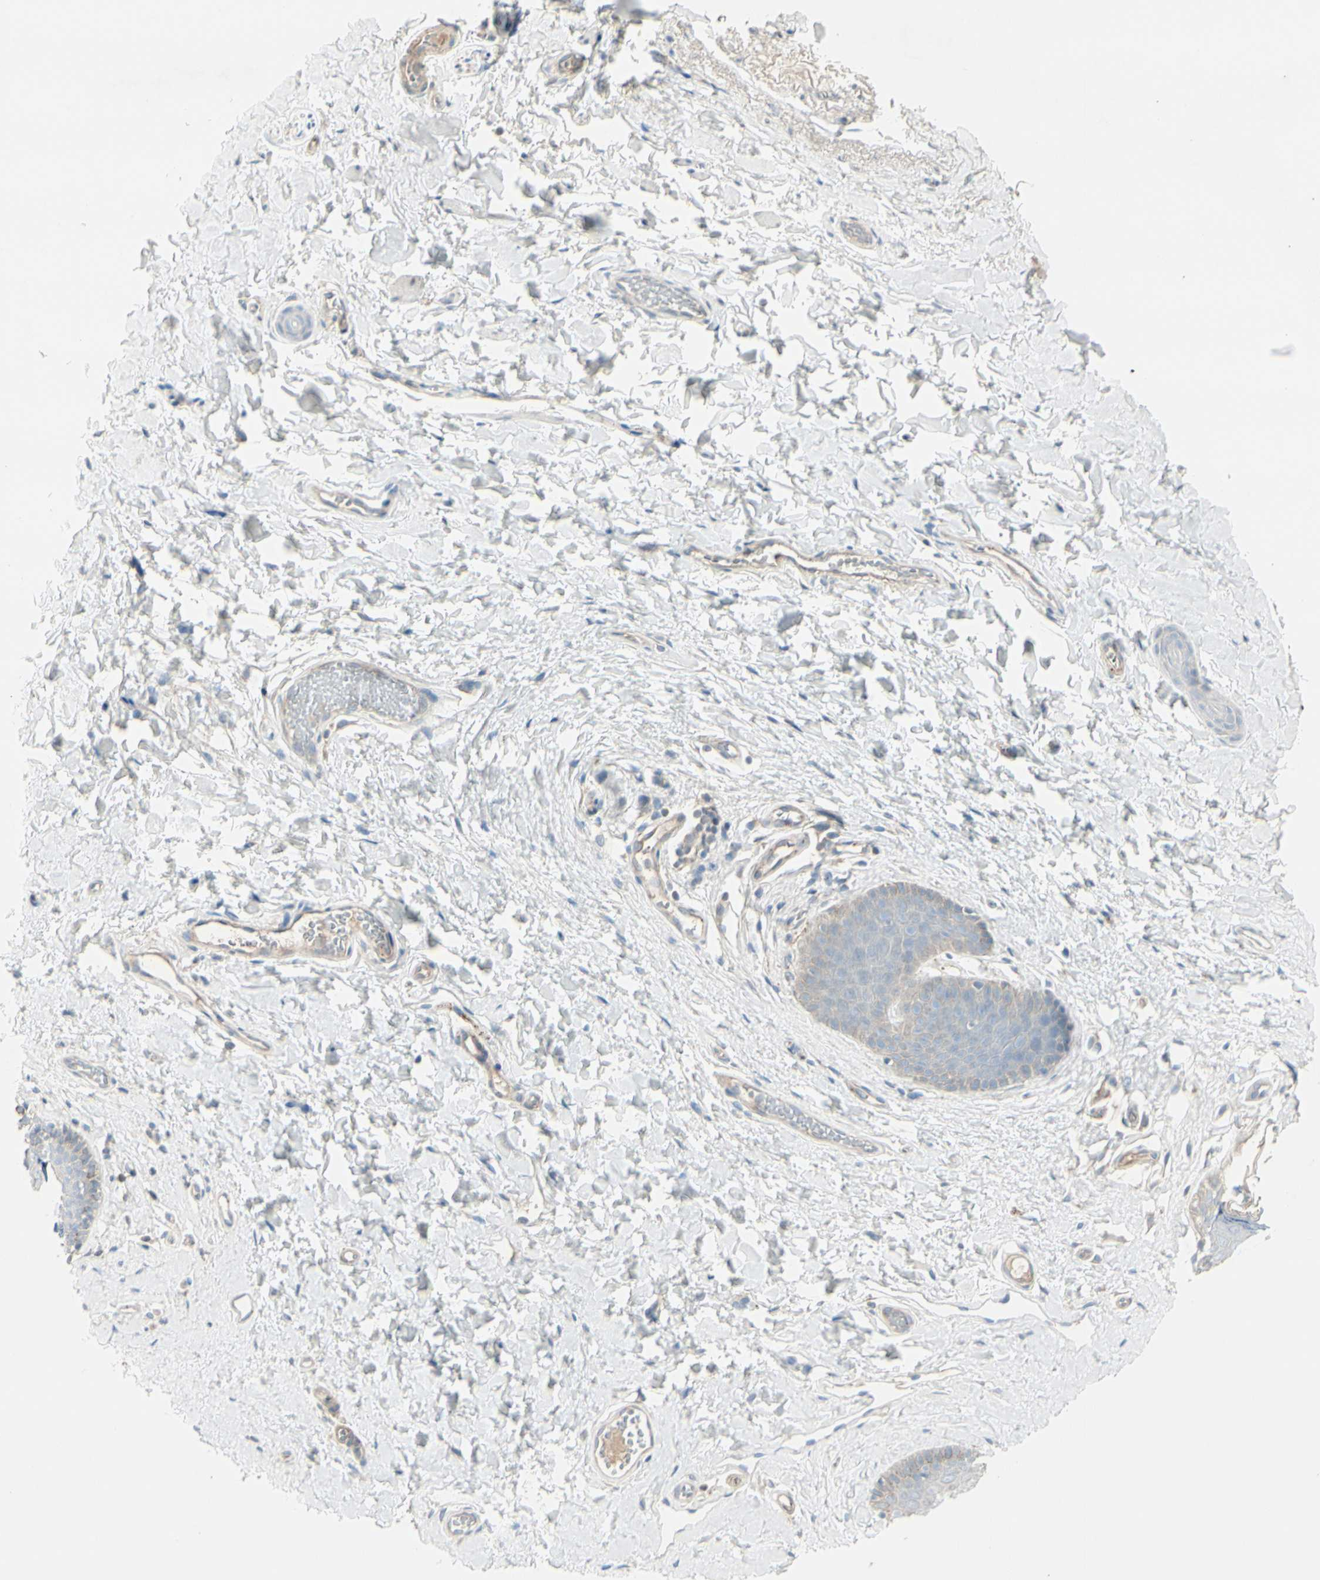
{"staining": {"intensity": "negative", "quantity": "none", "location": "none"}, "tissue": "skin", "cell_type": "Epidermal cells", "image_type": "normal", "snomed": [{"axis": "morphology", "description": "Normal tissue, NOS"}, {"axis": "morphology", "description": "Inflammation, NOS"}, {"axis": "topography", "description": "Vulva"}], "caption": "The IHC image has no significant positivity in epidermal cells of skin. (IHC, brightfield microscopy, high magnification).", "gene": "CACNA2D1", "patient": {"sex": "female", "age": 84}}